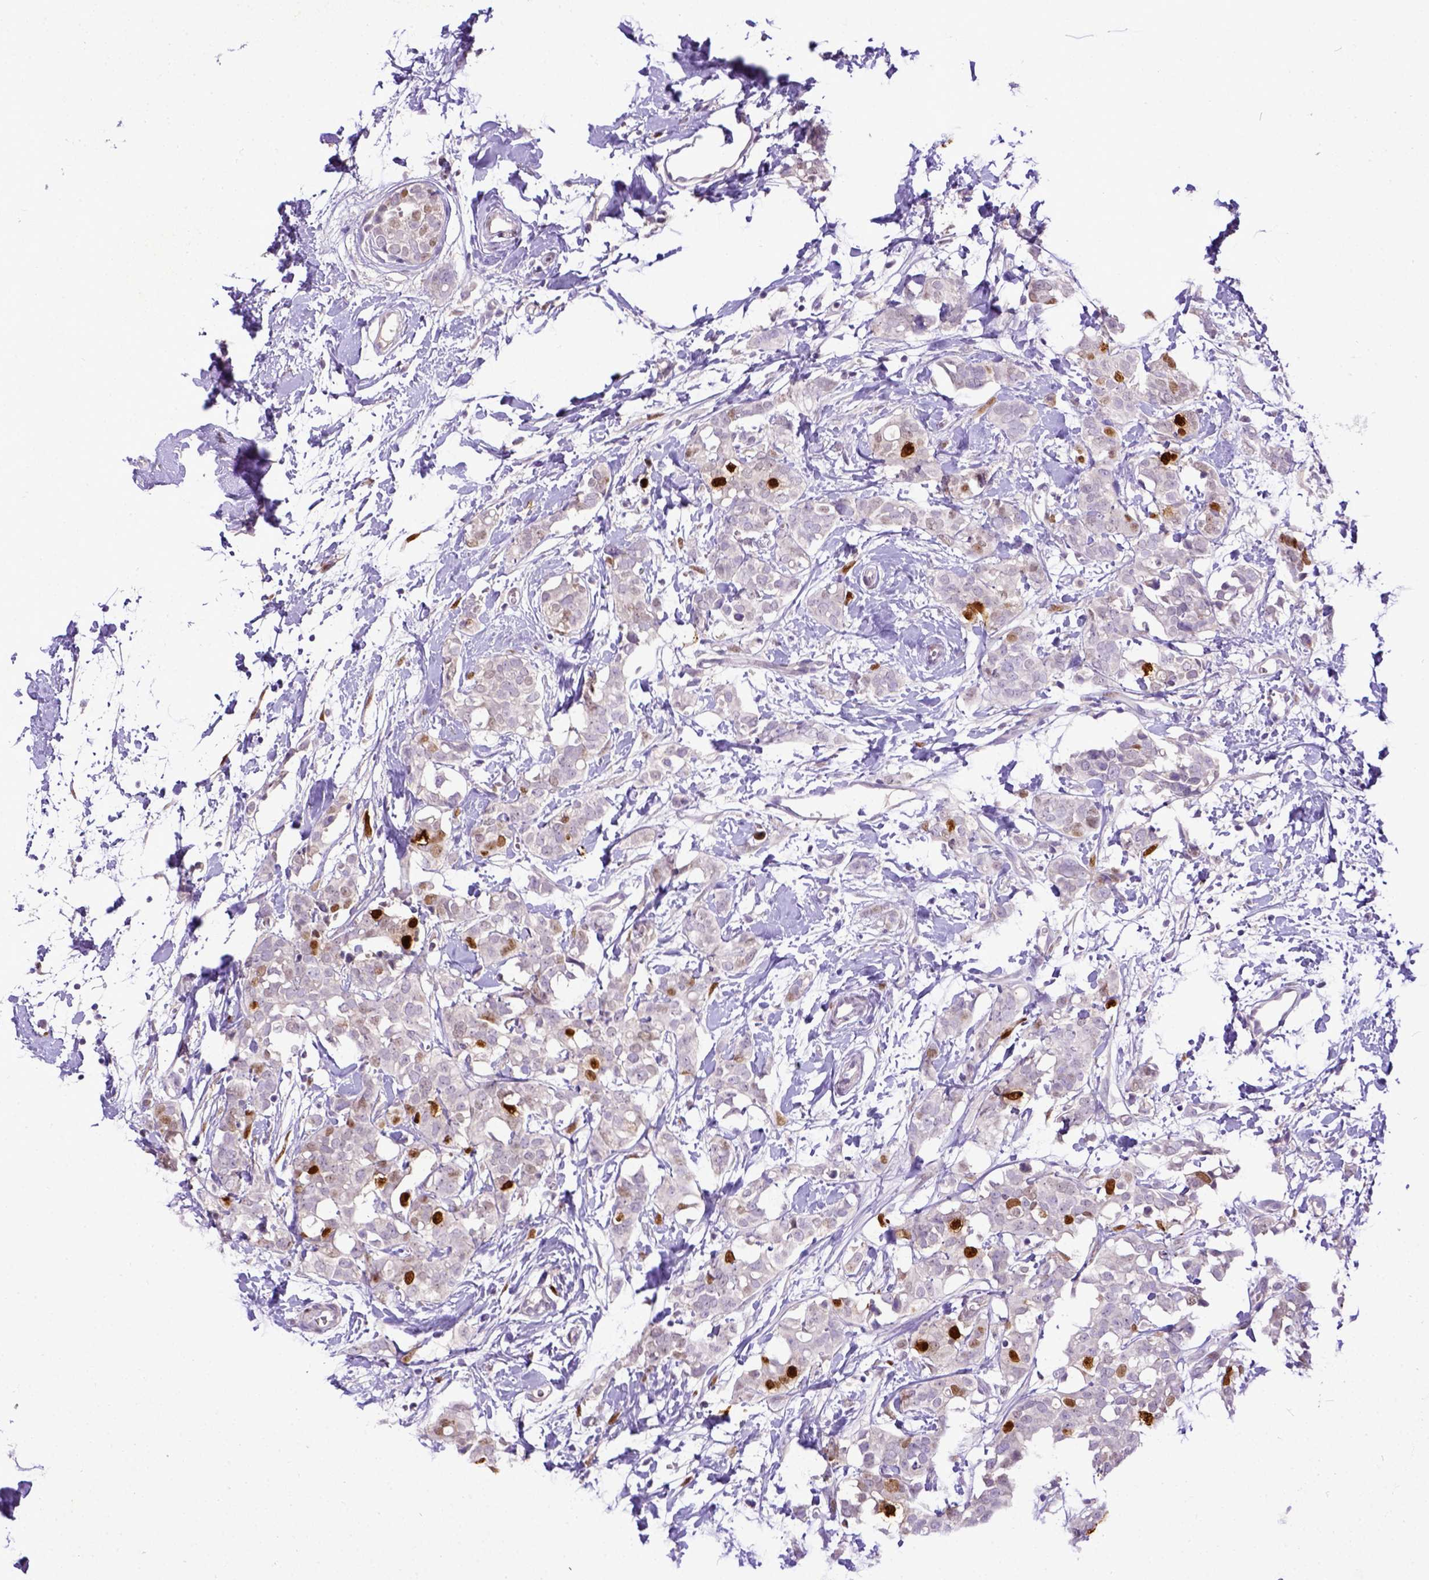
{"staining": {"intensity": "strong", "quantity": "<25%", "location": "nuclear"}, "tissue": "breast cancer", "cell_type": "Tumor cells", "image_type": "cancer", "snomed": [{"axis": "morphology", "description": "Duct carcinoma"}, {"axis": "topography", "description": "Breast"}], "caption": "Intraductal carcinoma (breast) stained for a protein (brown) shows strong nuclear positive positivity in approximately <25% of tumor cells.", "gene": "CDKN1A", "patient": {"sex": "female", "age": 40}}